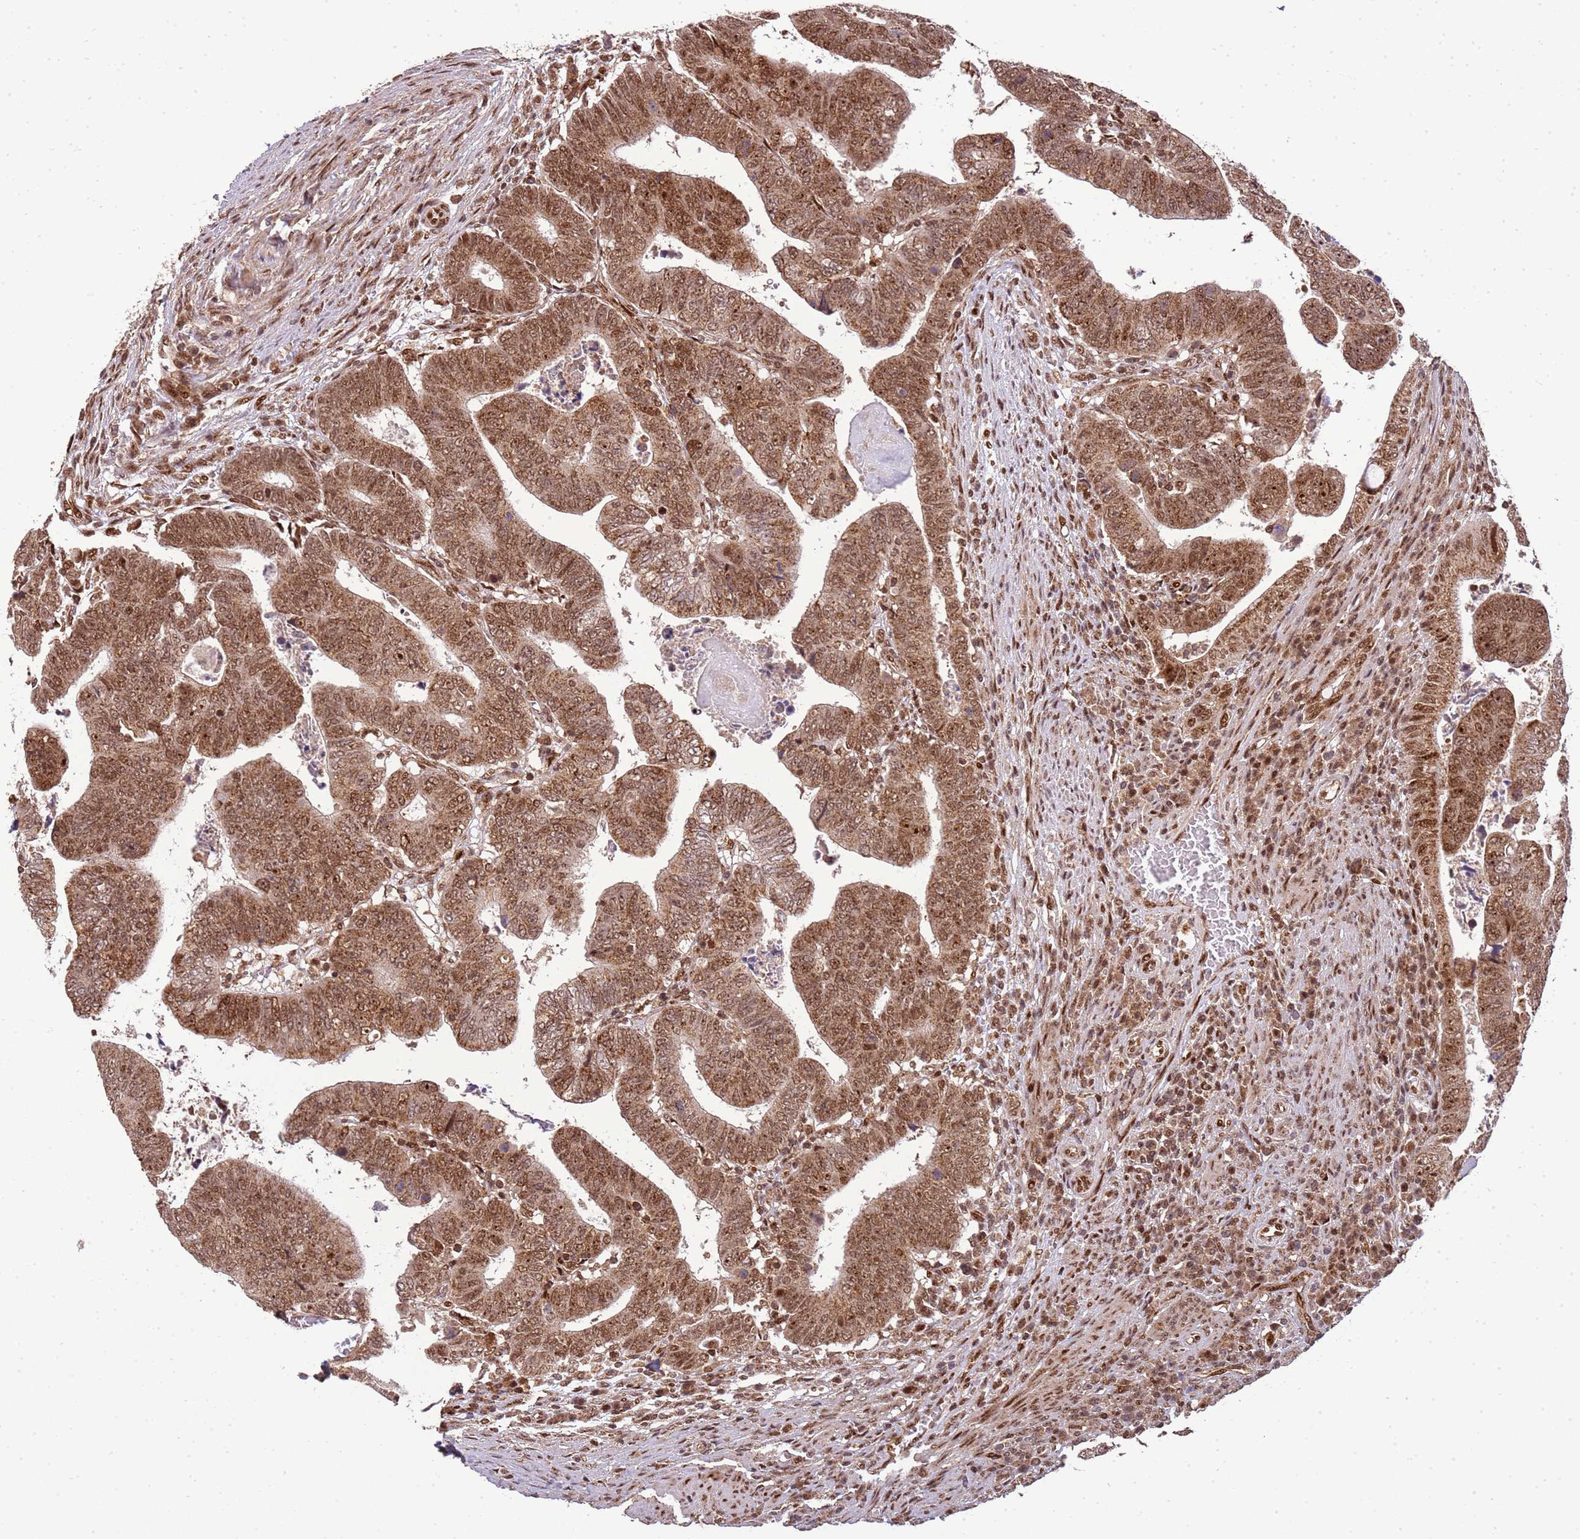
{"staining": {"intensity": "moderate", "quantity": ">75%", "location": "cytoplasmic/membranous,nuclear"}, "tissue": "colorectal cancer", "cell_type": "Tumor cells", "image_type": "cancer", "snomed": [{"axis": "morphology", "description": "Normal tissue, NOS"}, {"axis": "morphology", "description": "Adenocarcinoma, NOS"}, {"axis": "topography", "description": "Rectum"}], "caption": "Moderate cytoplasmic/membranous and nuclear positivity for a protein is appreciated in about >75% of tumor cells of adenocarcinoma (colorectal) using immunohistochemistry.", "gene": "PEX14", "patient": {"sex": "female", "age": 65}}